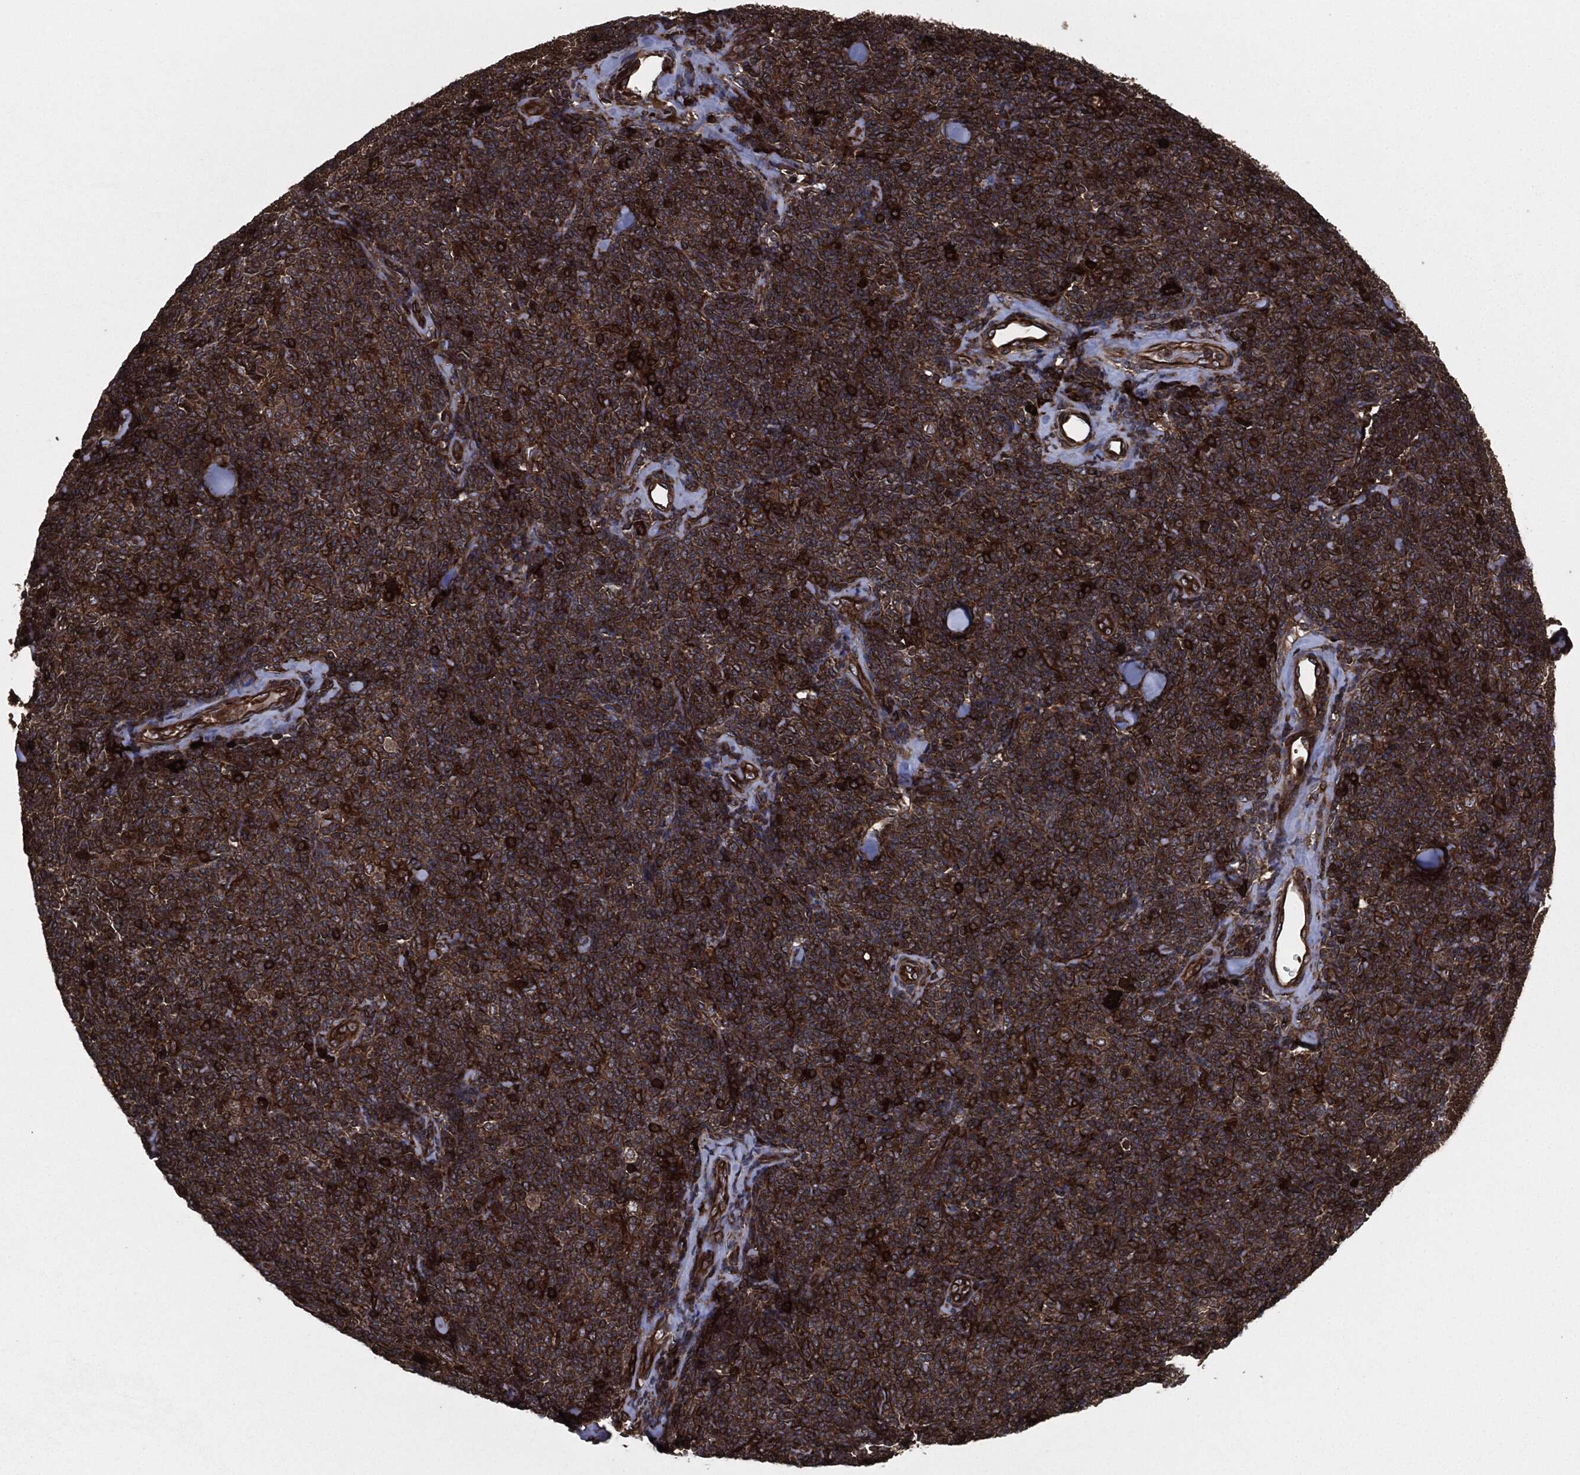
{"staining": {"intensity": "strong", "quantity": ">75%", "location": "cytoplasmic/membranous"}, "tissue": "lymphoma", "cell_type": "Tumor cells", "image_type": "cancer", "snomed": [{"axis": "morphology", "description": "Malignant lymphoma, non-Hodgkin's type, Low grade"}, {"axis": "topography", "description": "Lymph node"}], "caption": "A brown stain highlights strong cytoplasmic/membranous staining of a protein in malignant lymphoma, non-Hodgkin's type (low-grade) tumor cells.", "gene": "RAP1GDS1", "patient": {"sex": "female", "age": 56}}